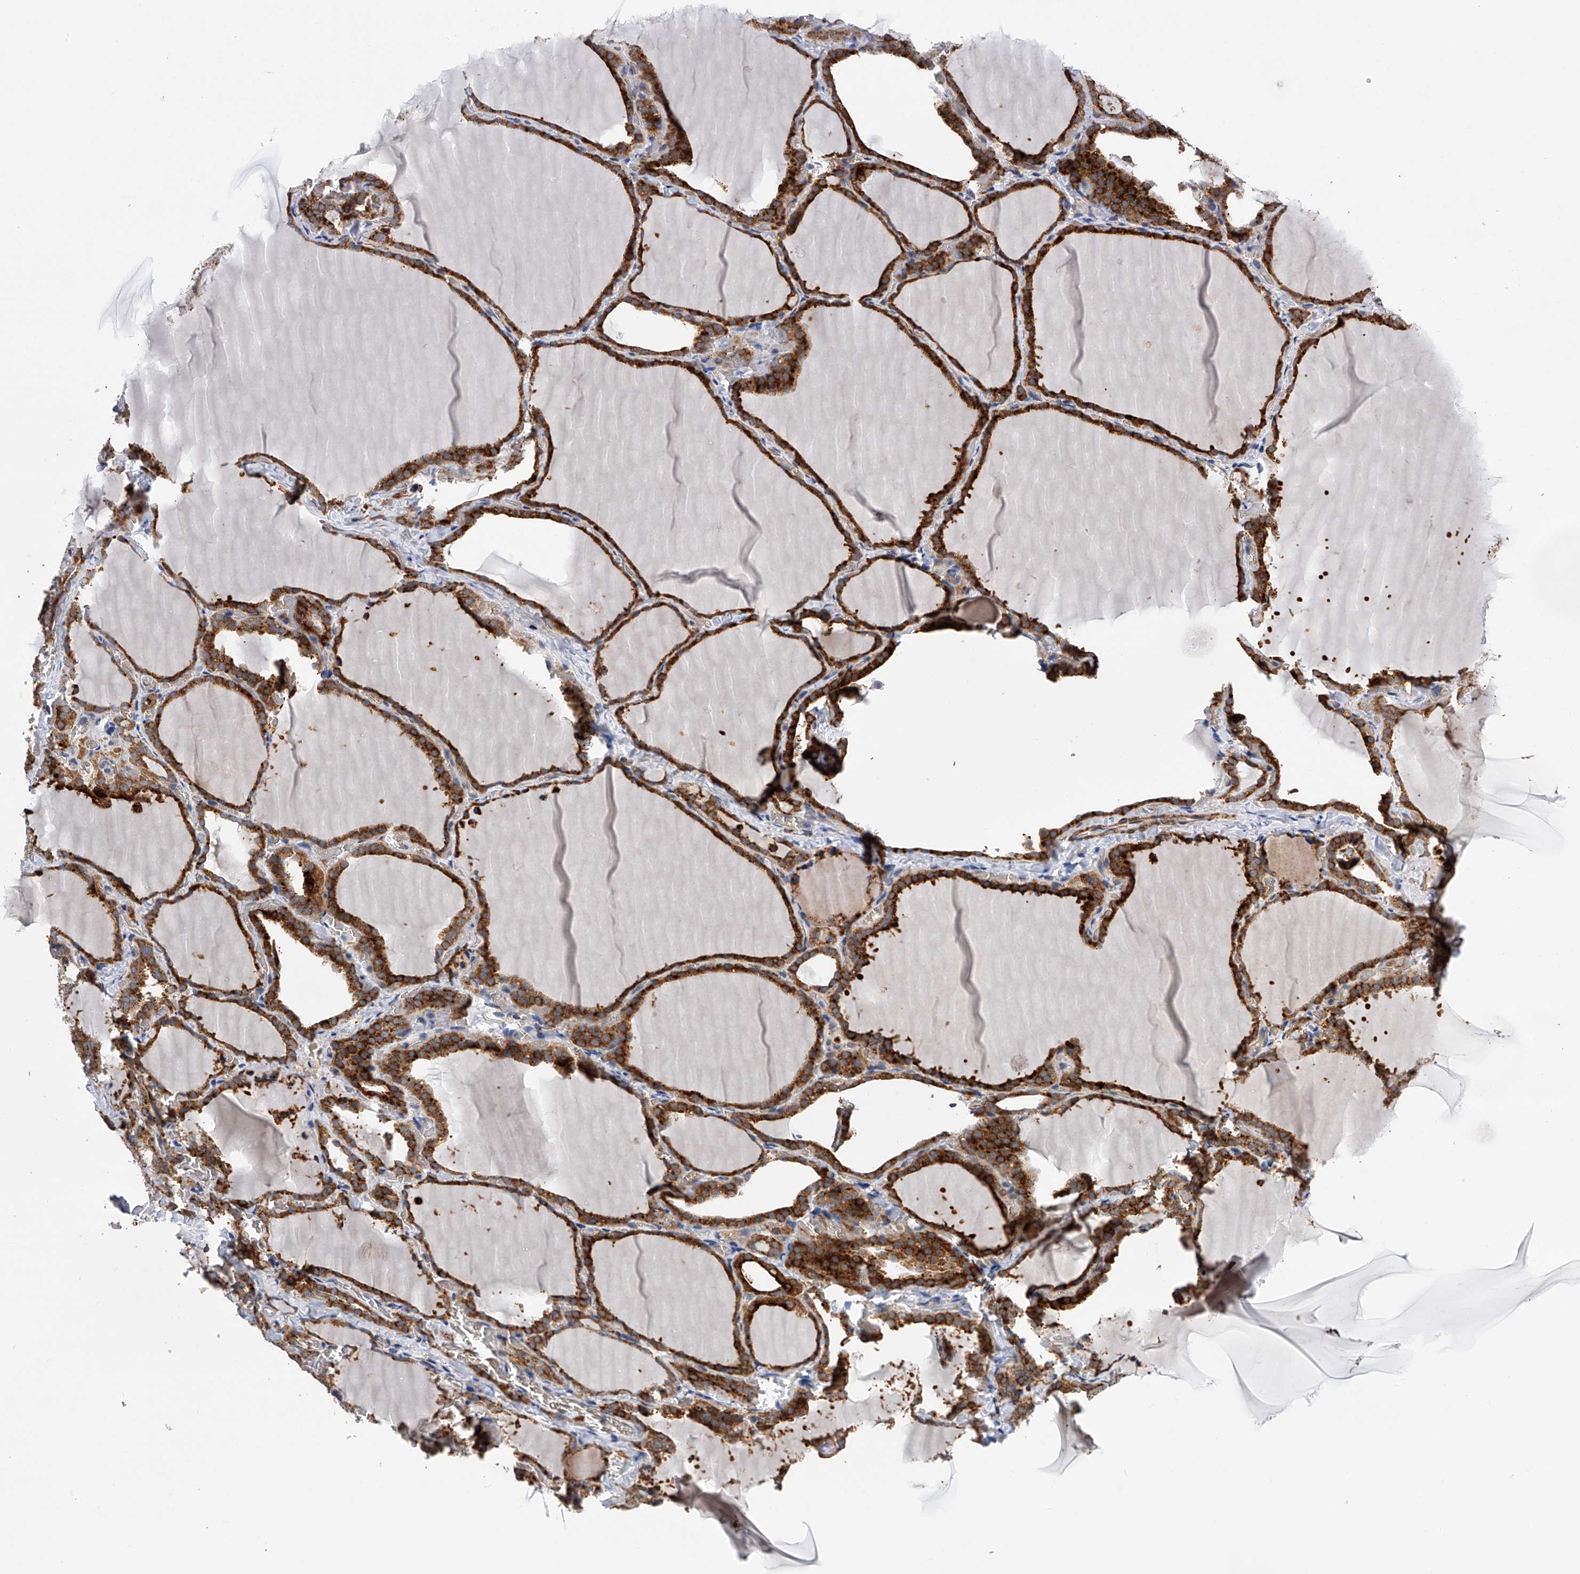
{"staining": {"intensity": "strong", "quantity": ">75%", "location": "cytoplasmic/membranous"}, "tissue": "thyroid gland", "cell_type": "Glandular cells", "image_type": "normal", "snomed": [{"axis": "morphology", "description": "Normal tissue, NOS"}, {"axis": "topography", "description": "Thyroid gland"}], "caption": "Glandular cells demonstrate high levels of strong cytoplasmic/membranous staining in about >75% of cells in unremarkable thyroid gland.", "gene": "SPOCK1", "patient": {"sex": "female", "age": 22}}